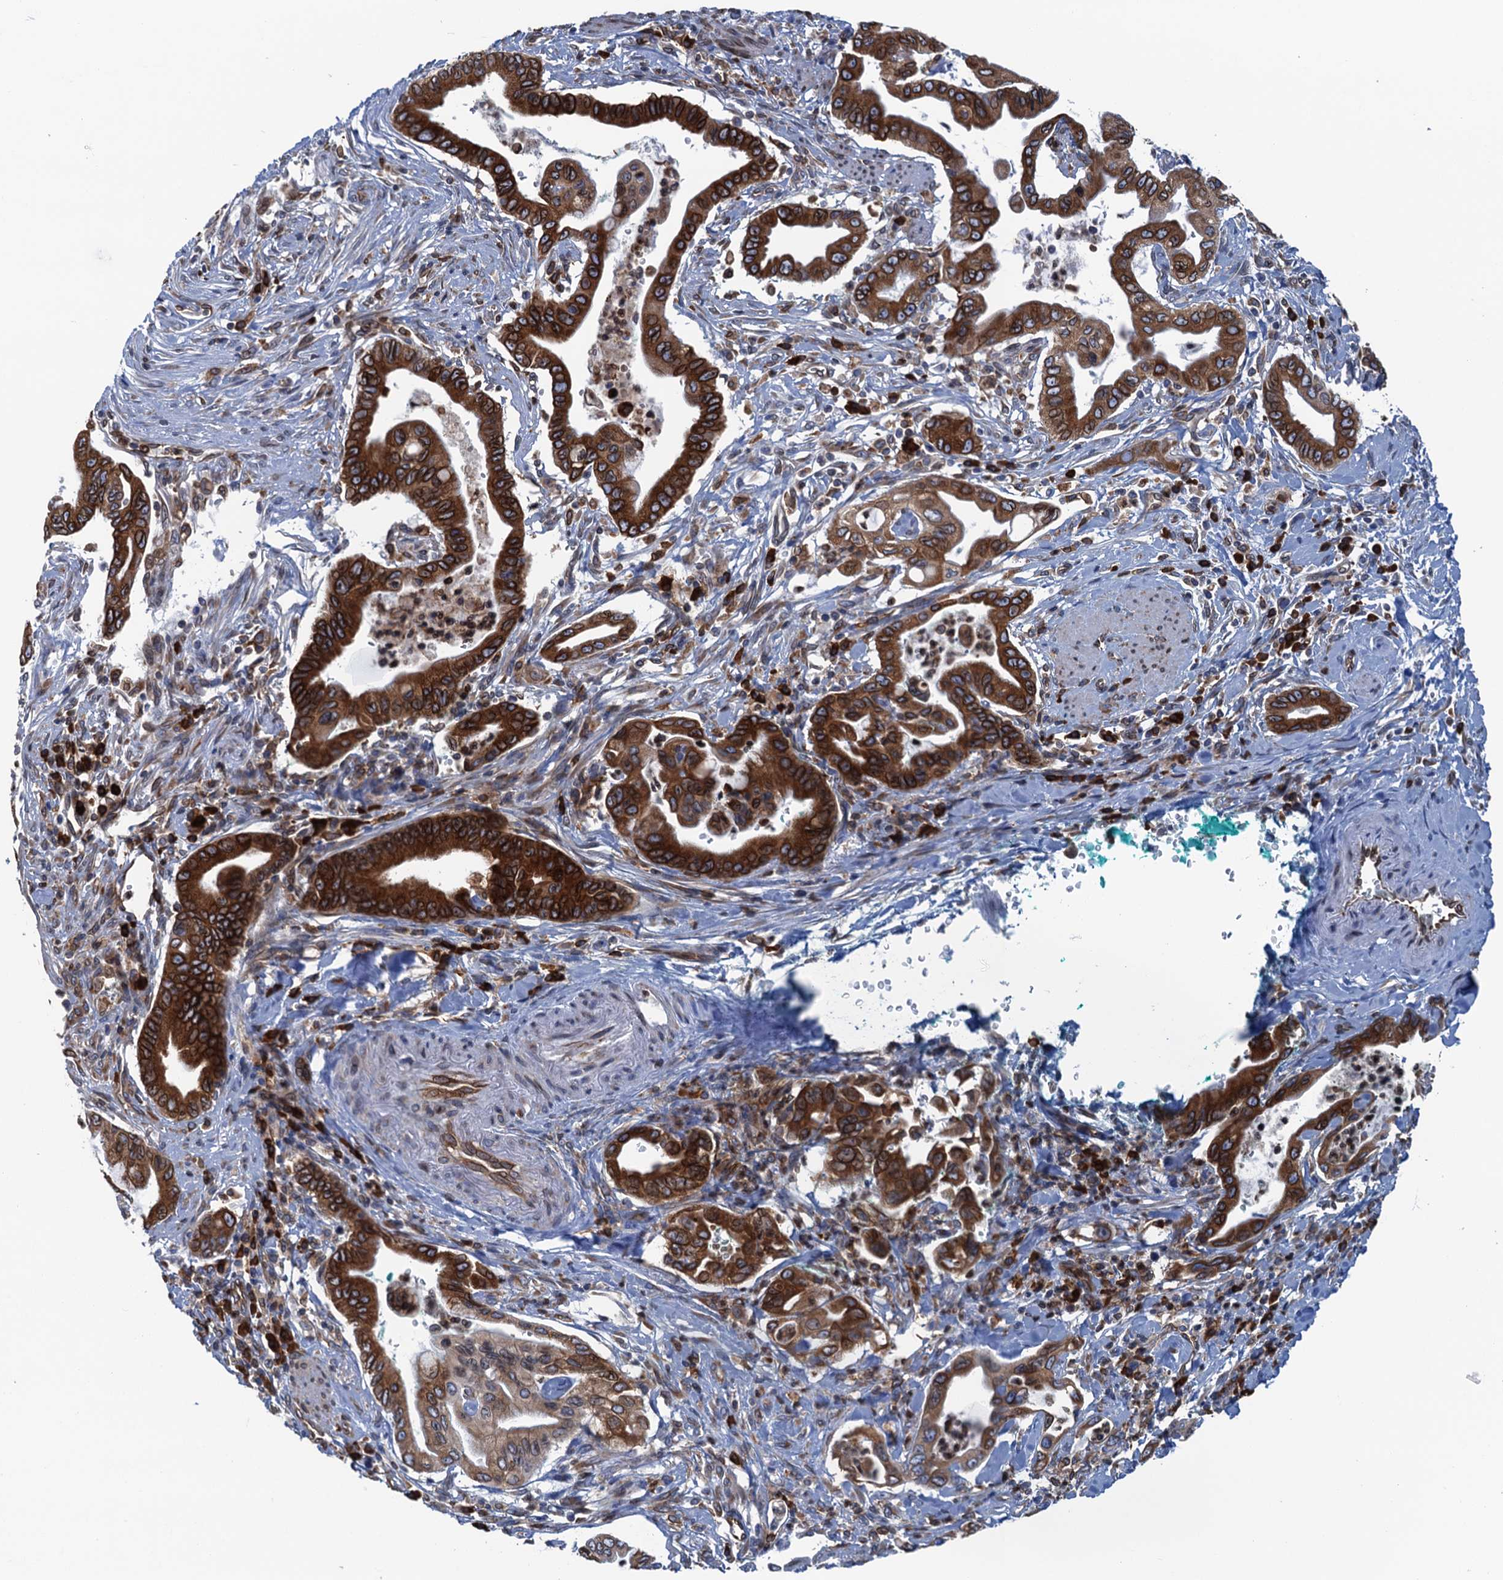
{"staining": {"intensity": "strong", "quantity": ">75%", "location": "cytoplasmic/membranous"}, "tissue": "pancreatic cancer", "cell_type": "Tumor cells", "image_type": "cancer", "snomed": [{"axis": "morphology", "description": "Adenocarcinoma, NOS"}, {"axis": "topography", "description": "Pancreas"}], "caption": "Immunohistochemistry staining of pancreatic adenocarcinoma, which reveals high levels of strong cytoplasmic/membranous expression in about >75% of tumor cells indicating strong cytoplasmic/membranous protein staining. The staining was performed using DAB (3,3'-diaminobenzidine) (brown) for protein detection and nuclei were counterstained in hematoxylin (blue).", "gene": "TMEM205", "patient": {"sex": "male", "age": 78}}